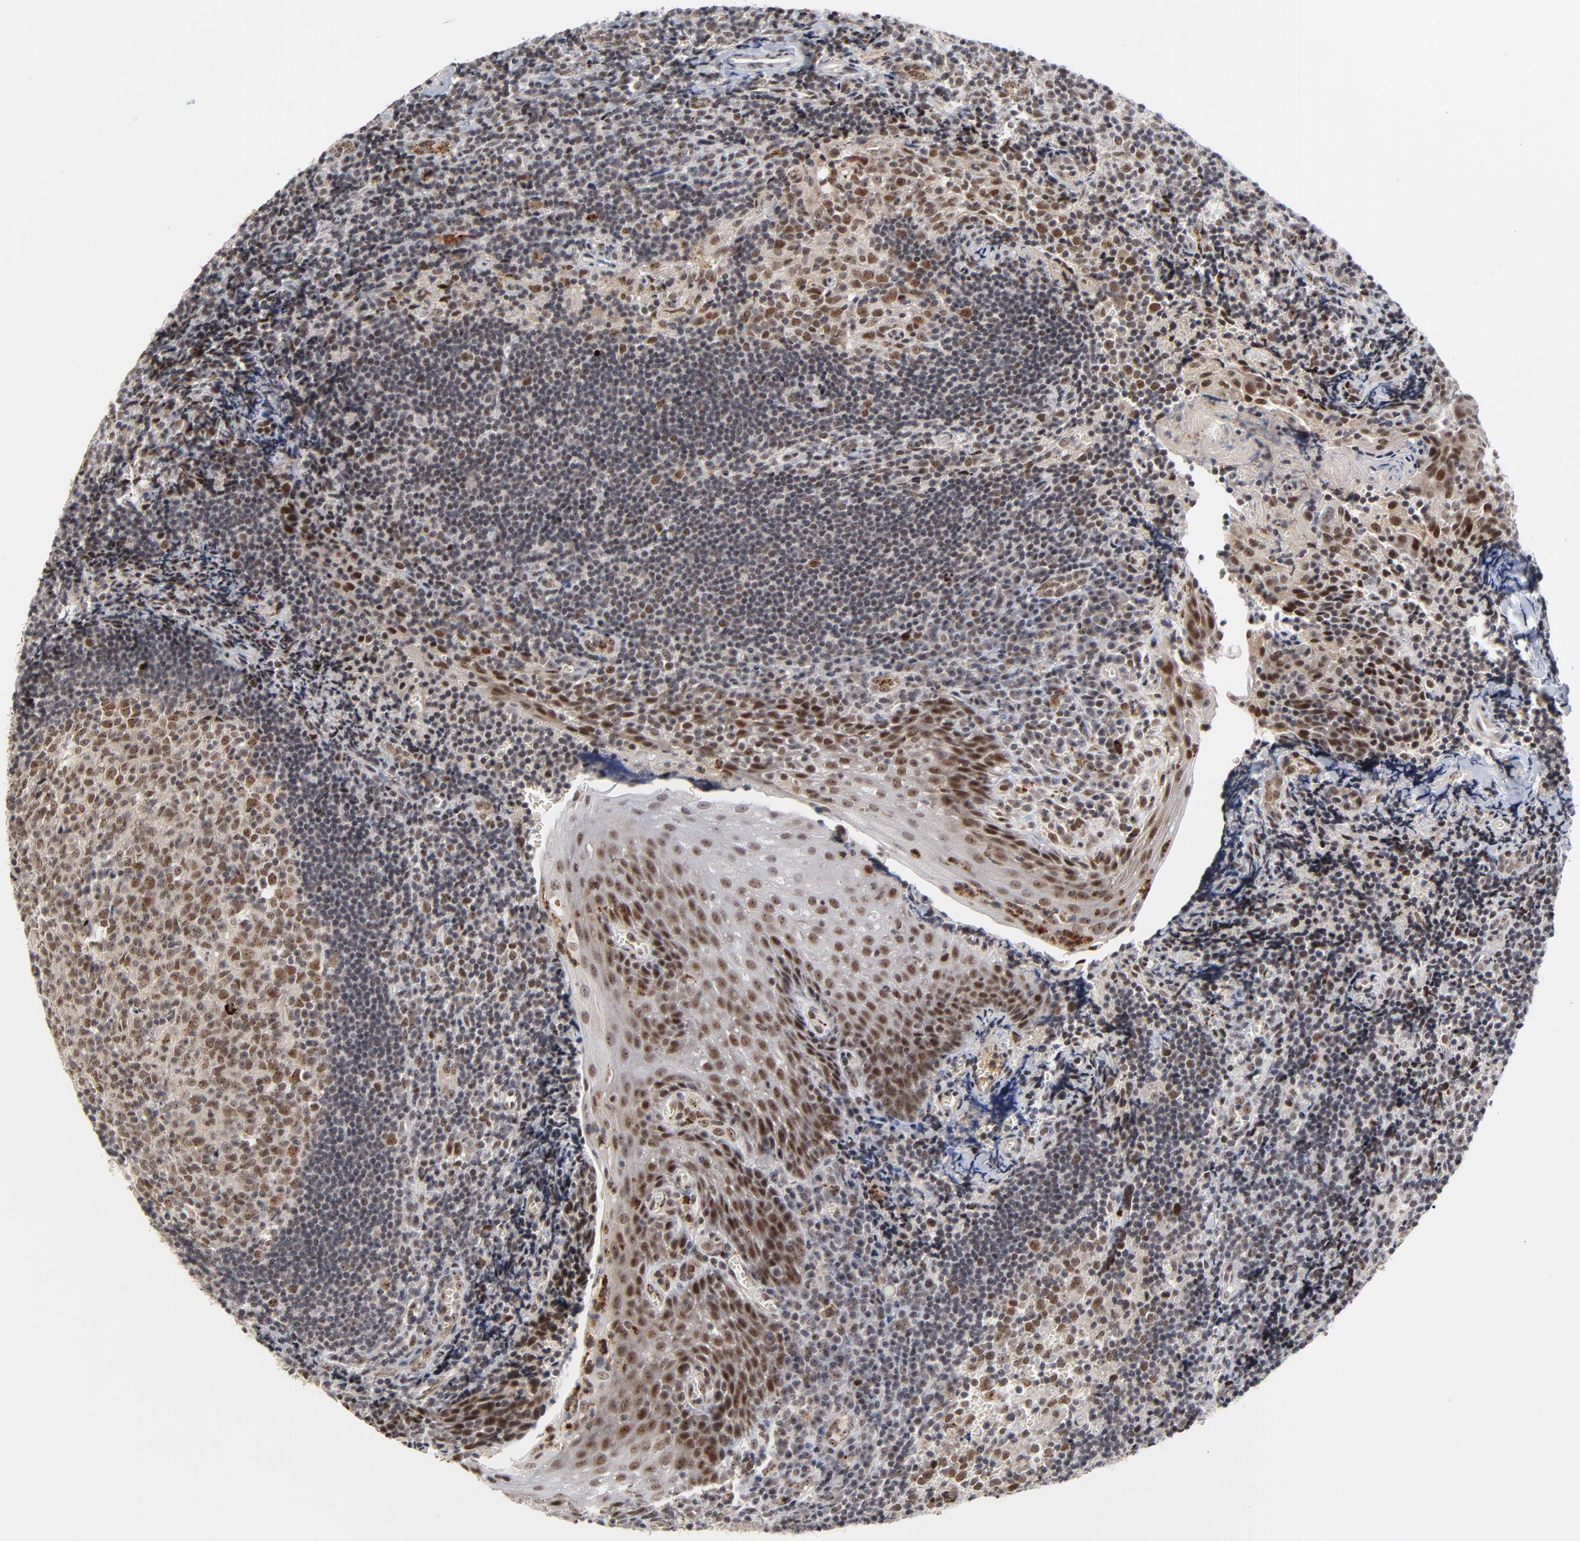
{"staining": {"intensity": "moderate", "quantity": ">75%", "location": "nuclear"}, "tissue": "tonsil", "cell_type": "Germinal center cells", "image_type": "normal", "snomed": [{"axis": "morphology", "description": "Normal tissue, NOS"}, {"axis": "topography", "description": "Tonsil"}], "caption": "Human tonsil stained for a protein (brown) exhibits moderate nuclear positive expression in approximately >75% of germinal center cells.", "gene": "ZNF419", "patient": {"sex": "male", "age": 20}}